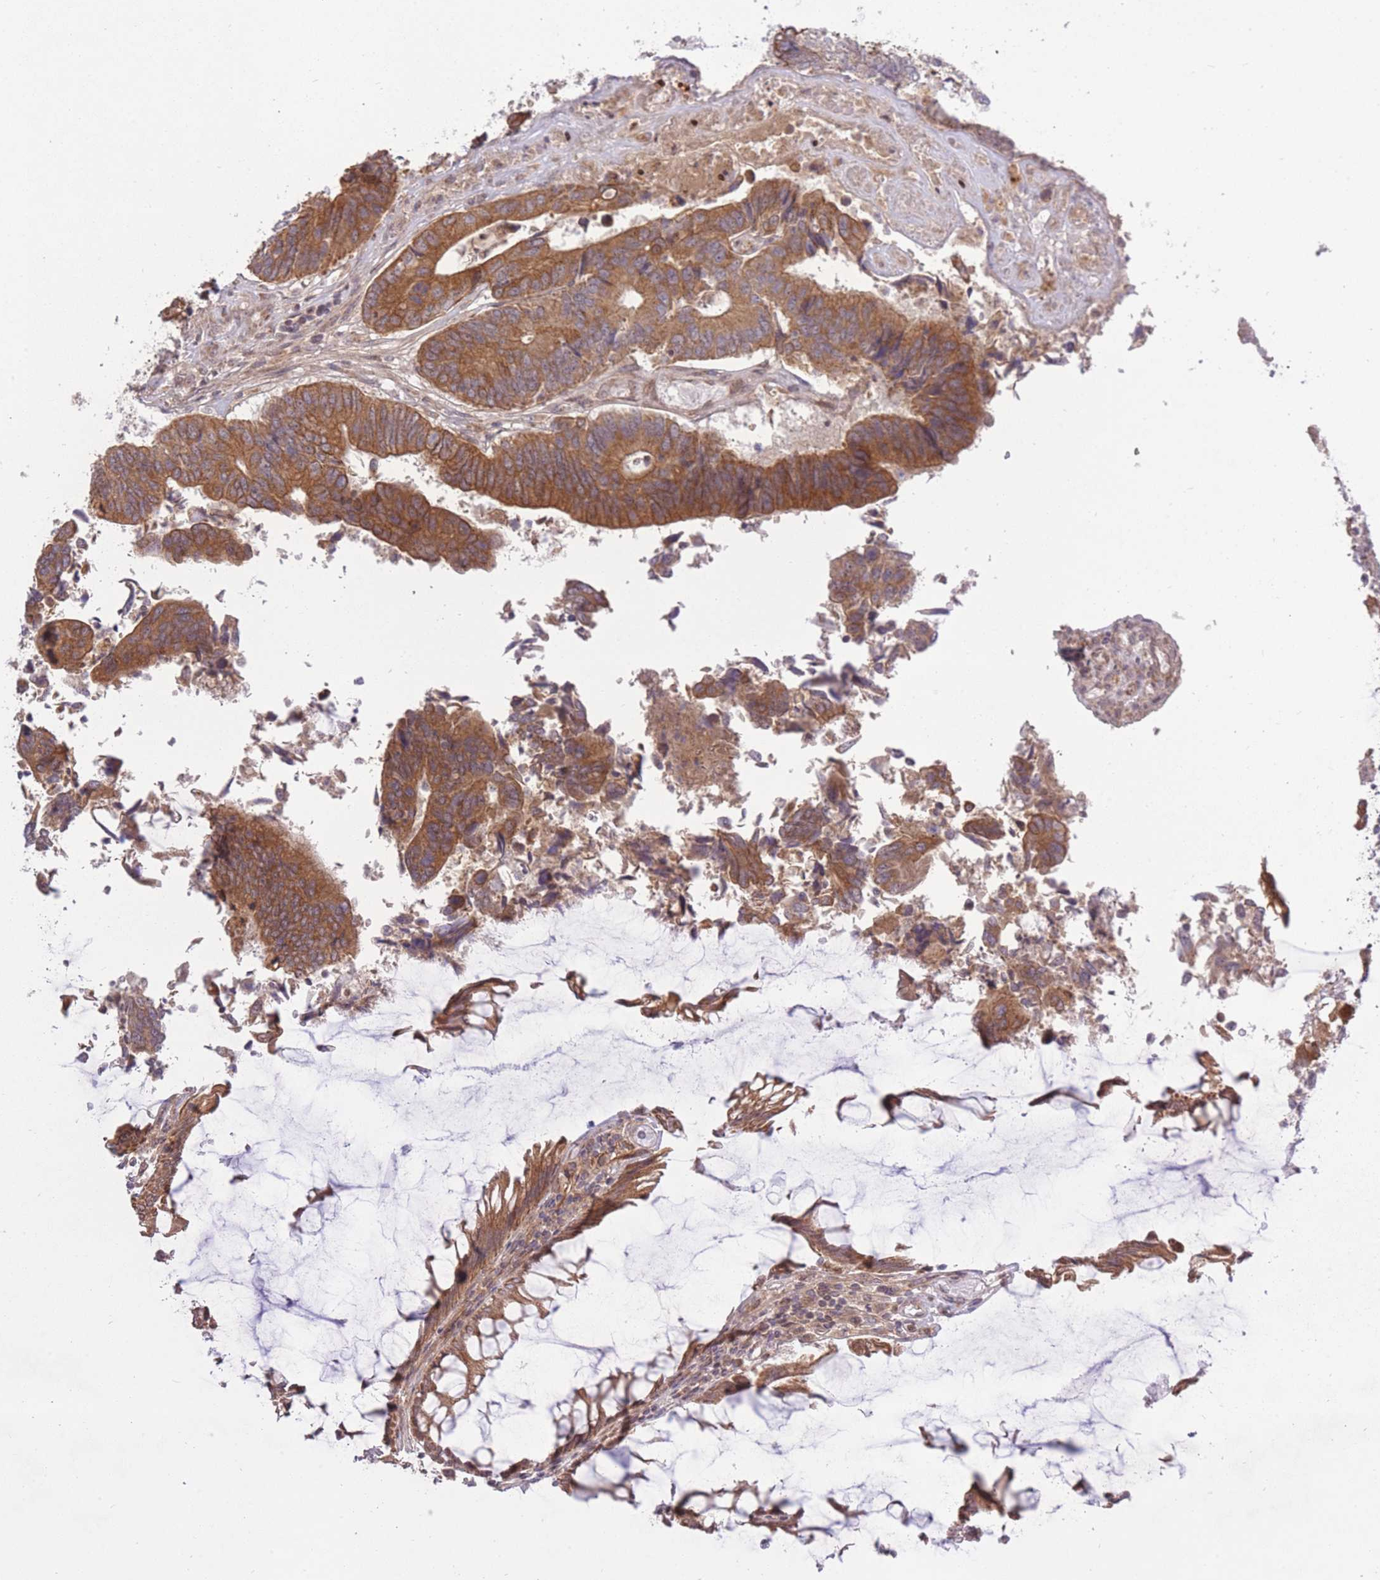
{"staining": {"intensity": "moderate", "quantity": ">75%", "location": "cytoplasmic/membranous"}, "tissue": "colorectal cancer", "cell_type": "Tumor cells", "image_type": "cancer", "snomed": [{"axis": "morphology", "description": "Adenocarcinoma, NOS"}, {"axis": "topography", "description": "Colon"}], "caption": "An image of human adenocarcinoma (colorectal) stained for a protein displays moderate cytoplasmic/membranous brown staining in tumor cells.", "gene": "ZNF391", "patient": {"sex": "female", "age": 67}}